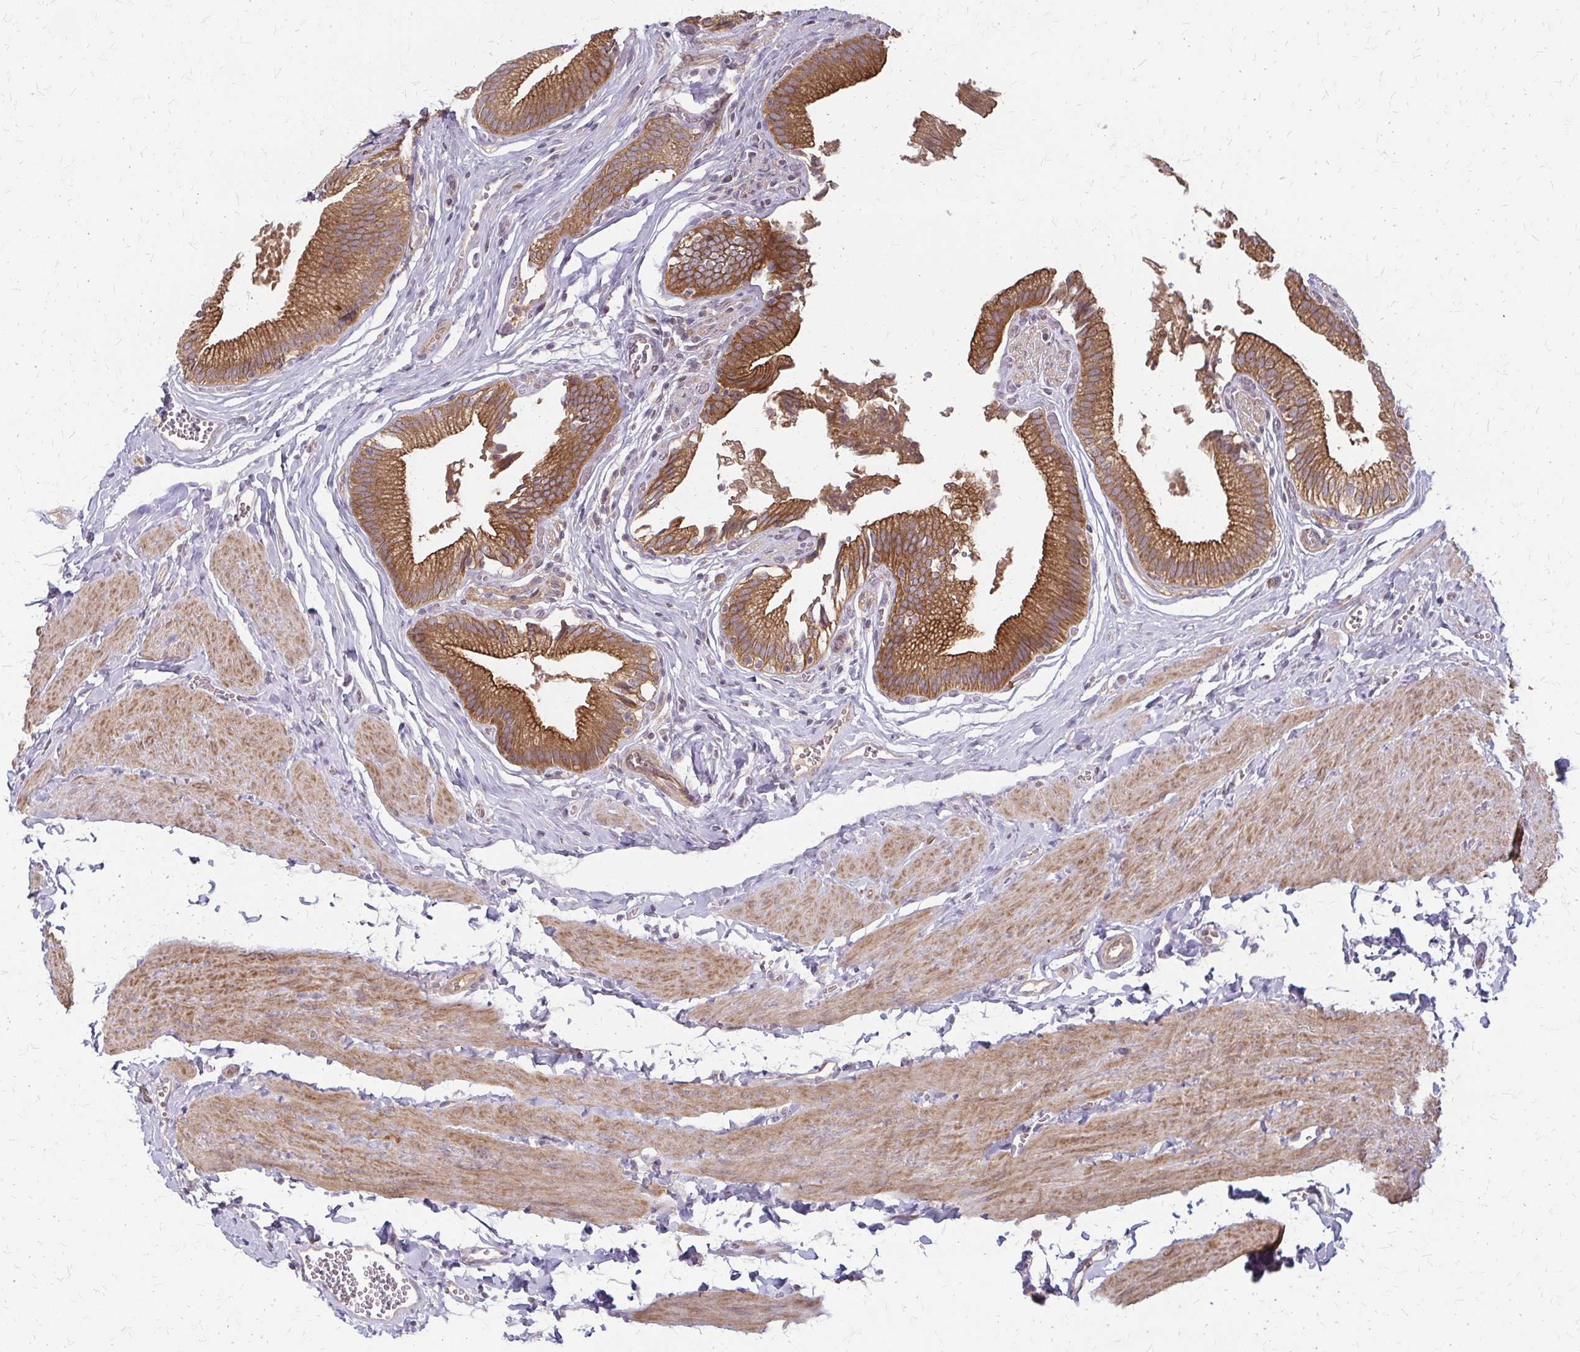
{"staining": {"intensity": "strong", "quantity": ">75%", "location": "cytoplasmic/membranous"}, "tissue": "gallbladder", "cell_type": "Glandular cells", "image_type": "normal", "snomed": [{"axis": "morphology", "description": "Normal tissue, NOS"}, {"axis": "topography", "description": "Gallbladder"}, {"axis": "topography", "description": "Peripheral nerve tissue"}], "caption": "IHC image of unremarkable gallbladder: gallbladder stained using immunohistochemistry (IHC) exhibits high levels of strong protein expression localized specifically in the cytoplasmic/membranous of glandular cells, appearing as a cytoplasmic/membranous brown color.", "gene": "ZNF383", "patient": {"sex": "male", "age": 17}}